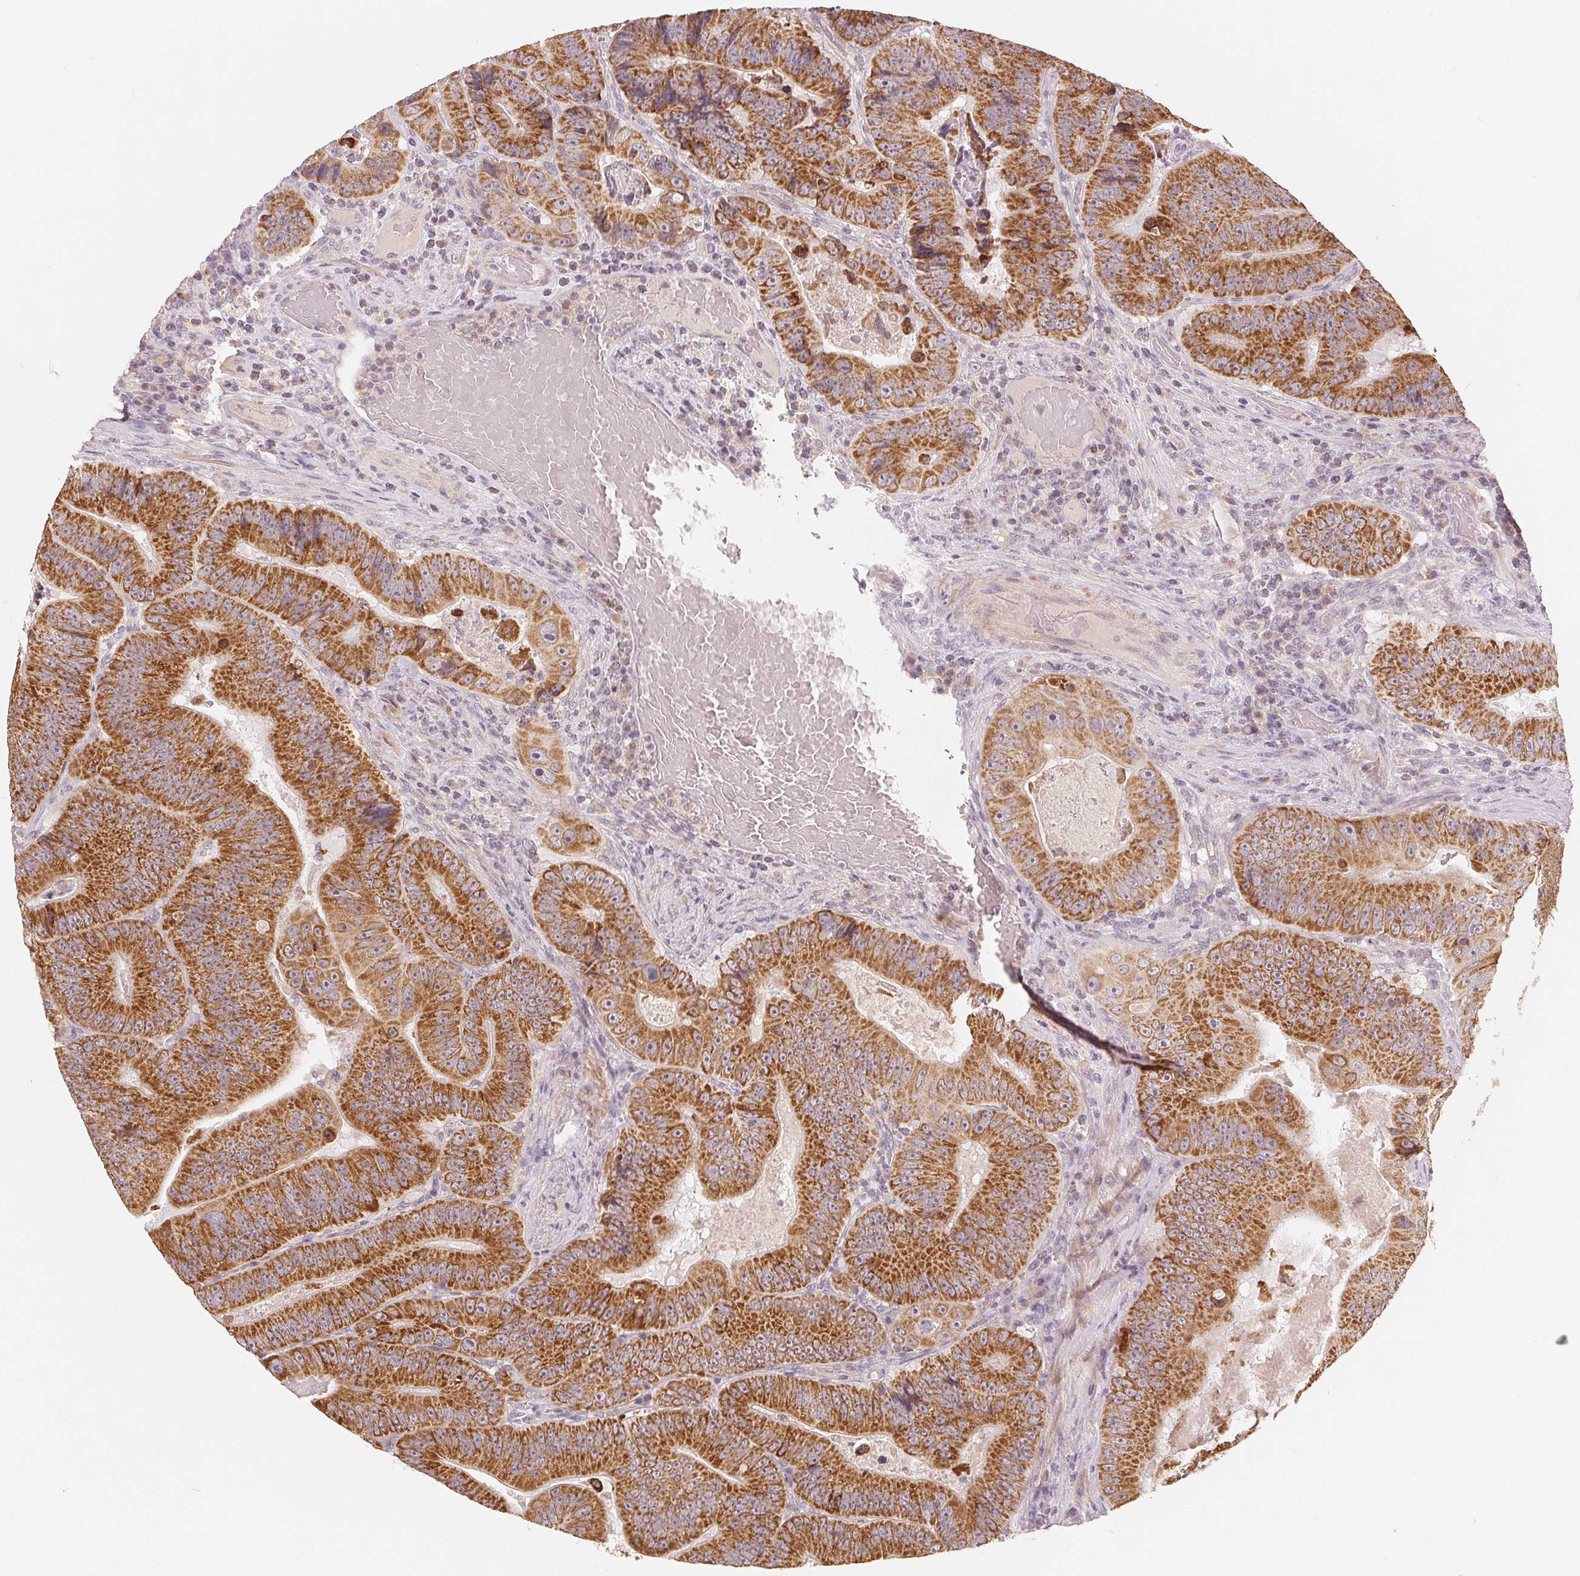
{"staining": {"intensity": "strong", "quantity": ">75%", "location": "cytoplasmic/membranous"}, "tissue": "colorectal cancer", "cell_type": "Tumor cells", "image_type": "cancer", "snomed": [{"axis": "morphology", "description": "Adenocarcinoma, NOS"}, {"axis": "topography", "description": "Colon"}], "caption": "About >75% of tumor cells in human colorectal adenocarcinoma show strong cytoplasmic/membranous protein positivity as visualized by brown immunohistochemical staining.", "gene": "GHITM", "patient": {"sex": "female", "age": 86}}